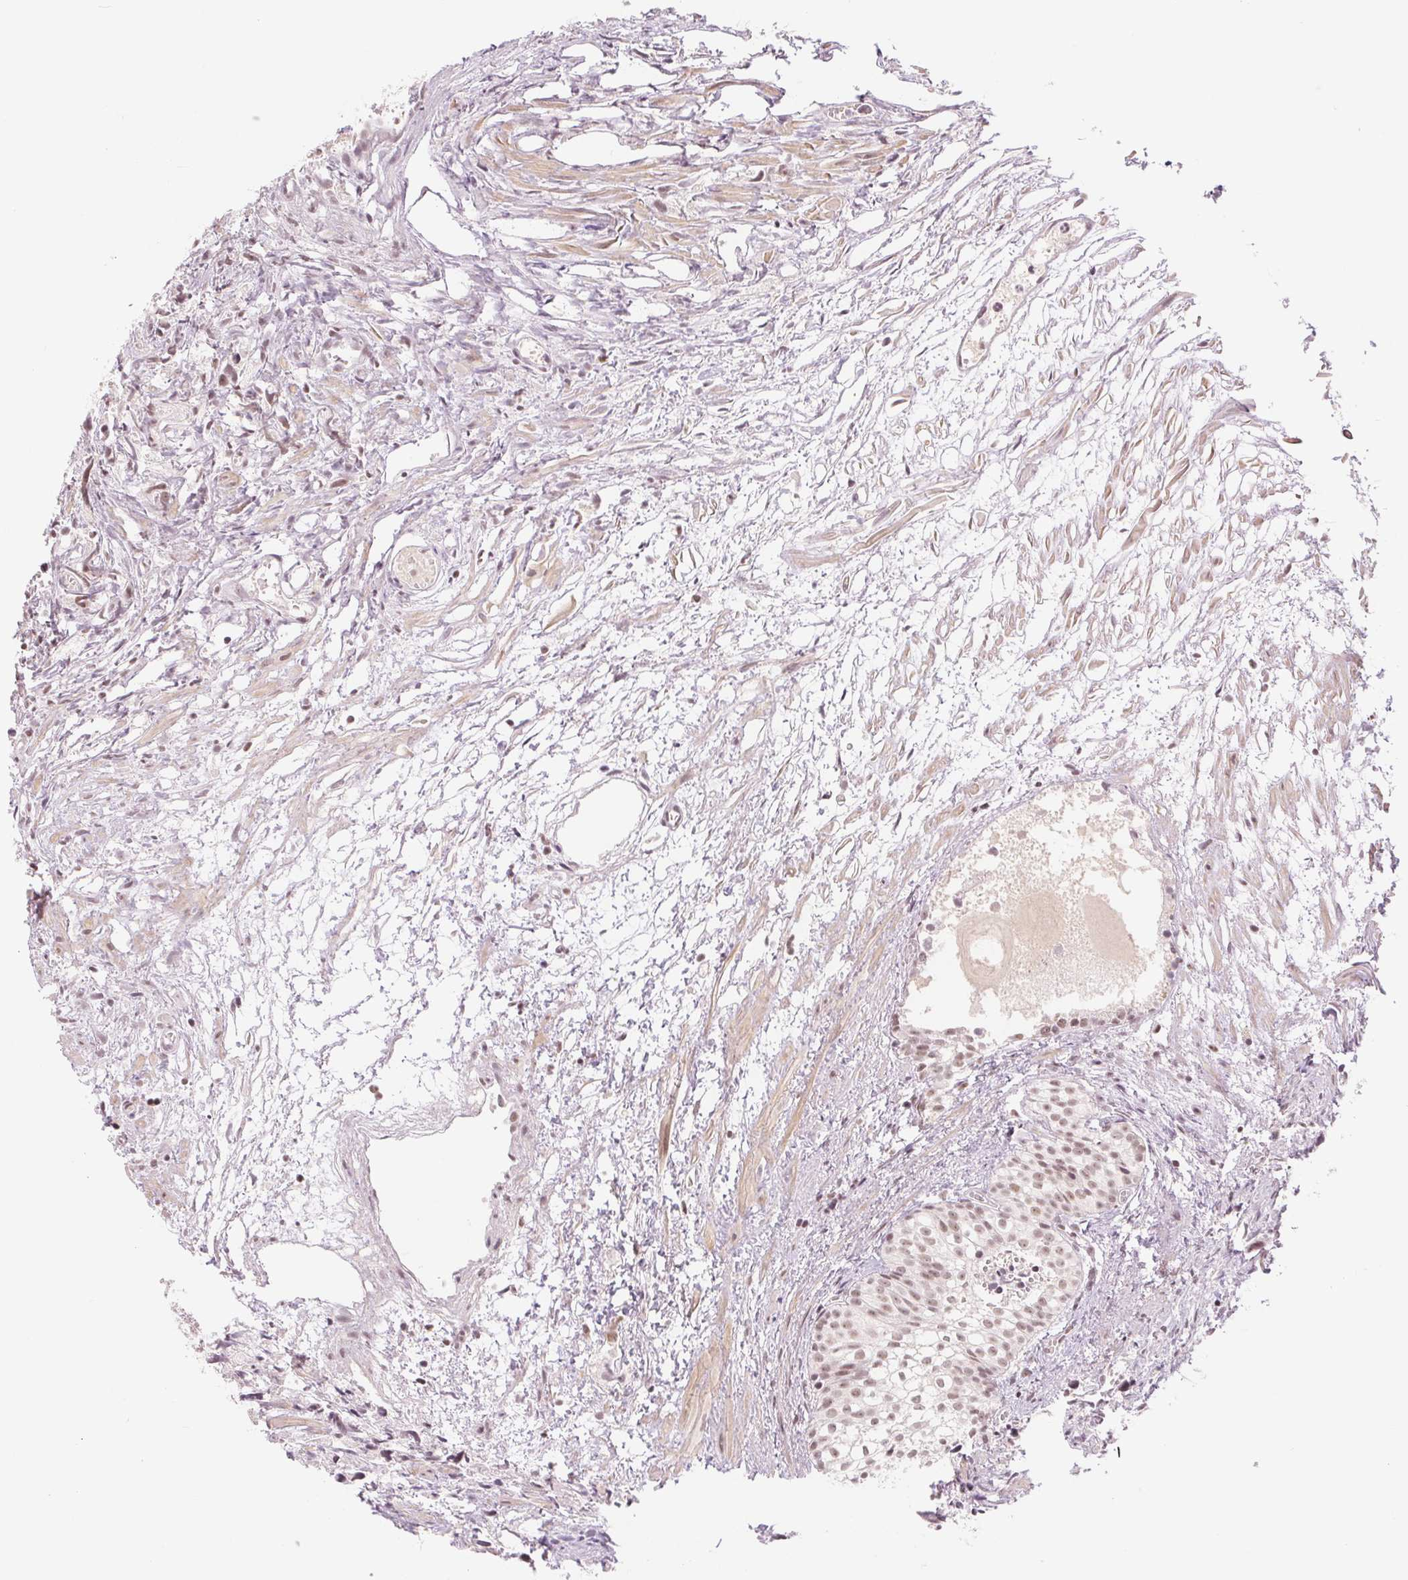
{"staining": {"intensity": "moderate", "quantity": ">75%", "location": "nuclear"}, "tissue": "prostate cancer", "cell_type": "Tumor cells", "image_type": "cancer", "snomed": [{"axis": "morphology", "description": "Adenocarcinoma, High grade"}, {"axis": "topography", "description": "Prostate"}], "caption": "DAB (3,3'-diaminobenzidine) immunohistochemical staining of adenocarcinoma (high-grade) (prostate) reveals moderate nuclear protein expression in approximately >75% of tumor cells.", "gene": "DEK", "patient": {"sex": "male", "age": 75}}